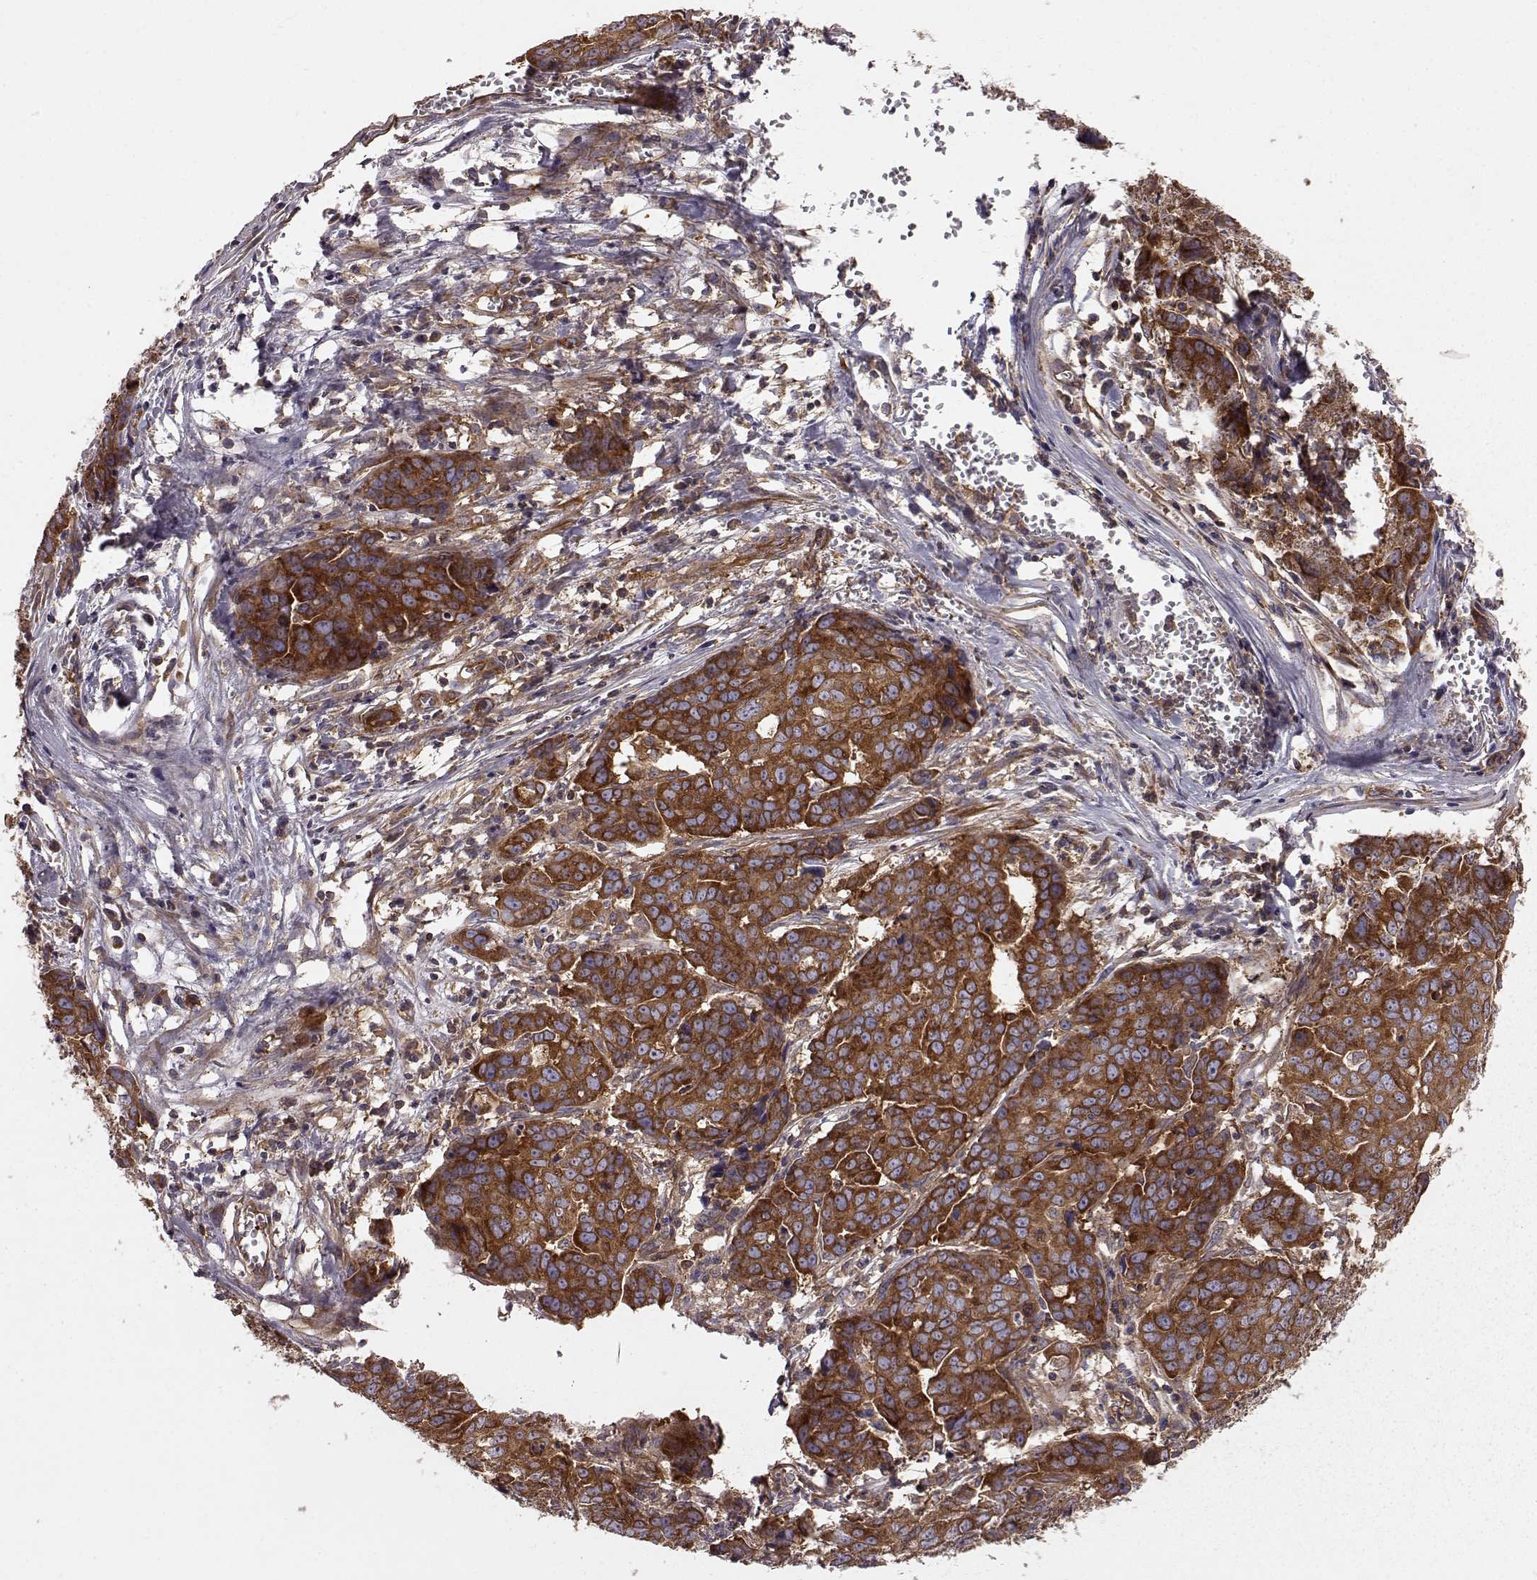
{"staining": {"intensity": "strong", "quantity": ">75%", "location": "cytoplasmic/membranous"}, "tissue": "ovarian cancer", "cell_type": "Tumor cells", "image_type": "cancer", "snomed": [{"axis": "morphology", "description": "Carcinoma, endometroid"}, {"axis": "topography", "description": "Ovary"}], "caption": "Immunohistochemistry photomicrograph of neoplastic tissue: human ovarian cancer (endometroid carcinoma) stained using immunohistochemistry shows high levels of strong protein expression localized specifically in the cytoplasmic/membranous of tumor cells, appearing as a cytoplasmic/membranous brown color.", "gene": "RABGAP1", "patient": {"sex": "female", "age": 78}}